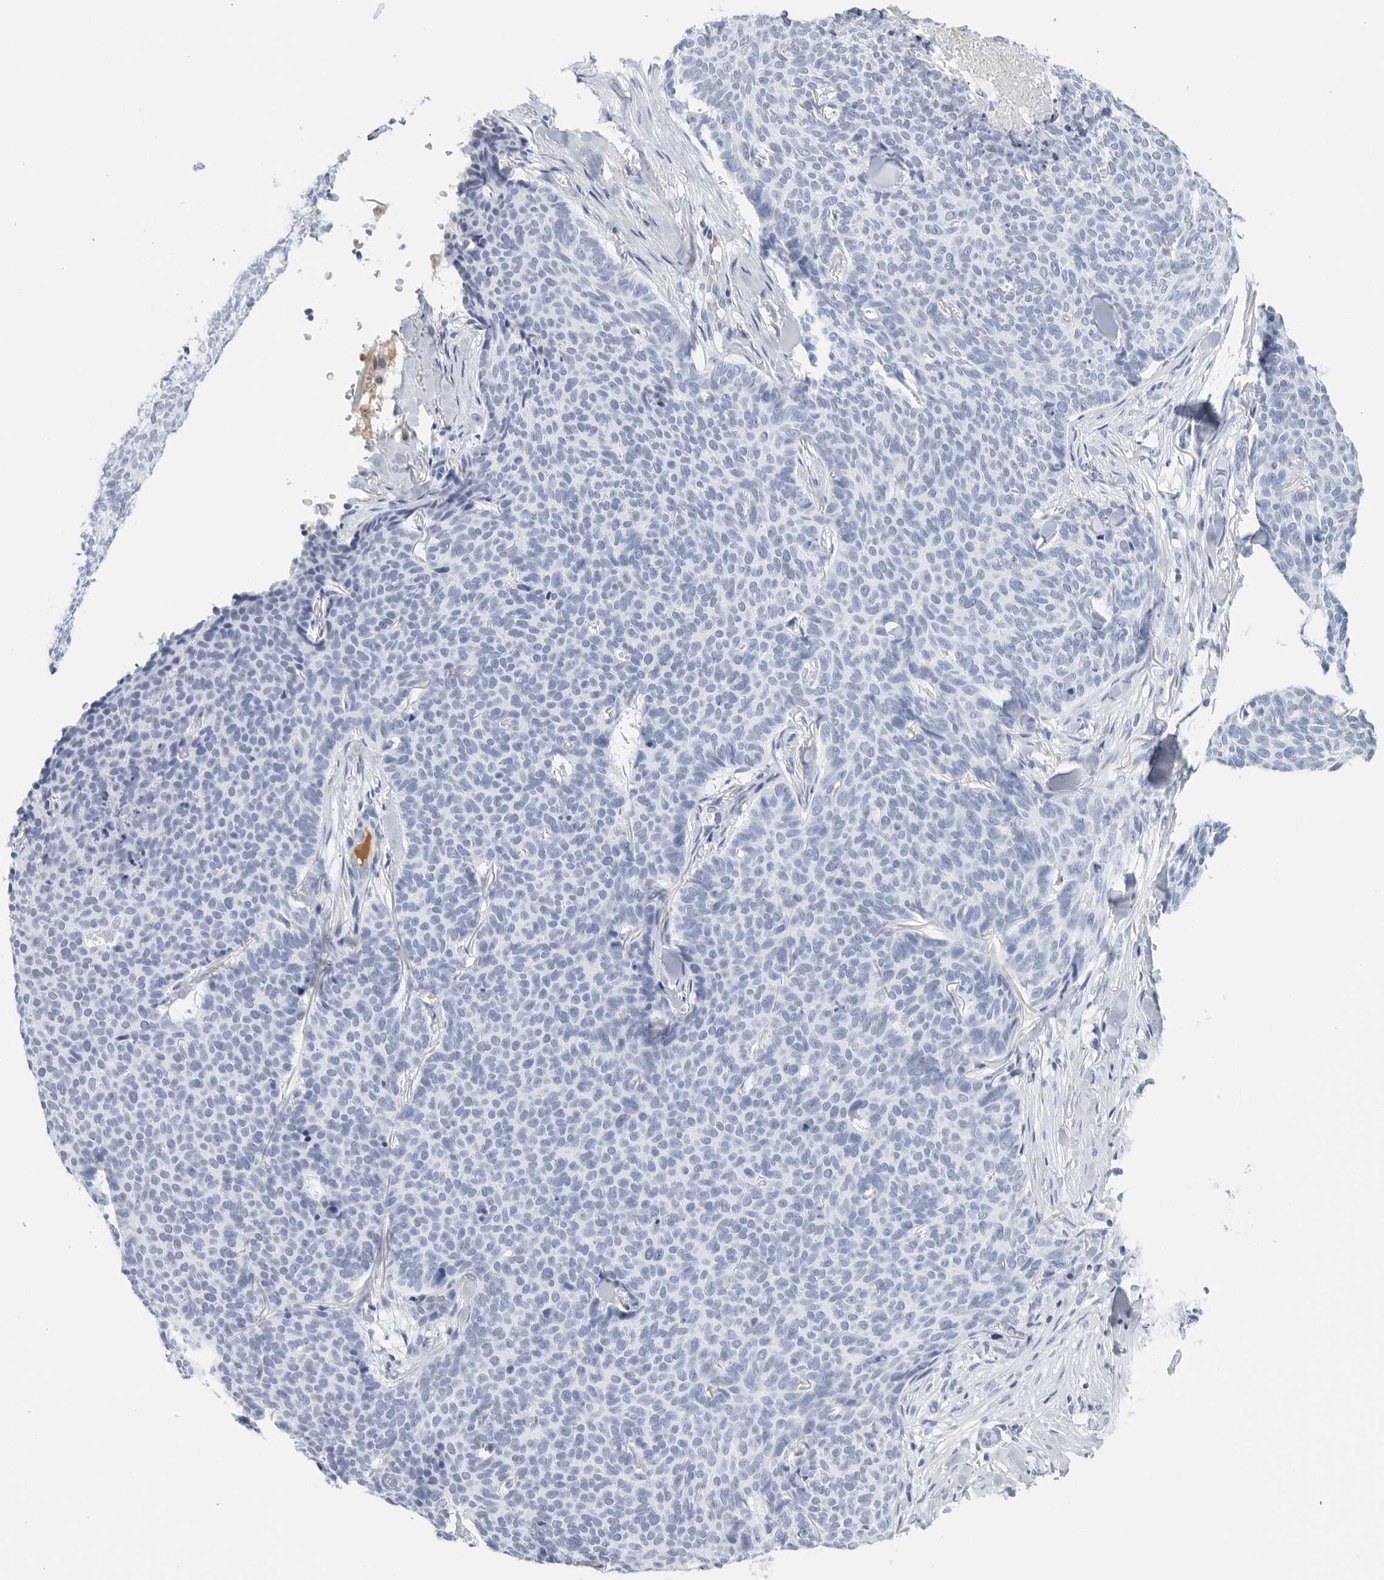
{"staining": {"intensity": "negative", "quantity": "none", "location": "none"}, "tissue": "skin cancer", "cell_type": "Tumor cells", "image_type": "cancer", "snomed": [{"axis": "morphology", "description": "Normal tissue, NOS"}, {"axis": "morphology", "description": "Basal cell carcinoma"}, {"axis": "topography", "description": "Skin"}], "caption": "A histopathology image of human skin cancer (basal cell carcinoma) is negative for staining in tumor cells.", "gene": "FGG", "patient": {"sex": "male", "age": 50}}